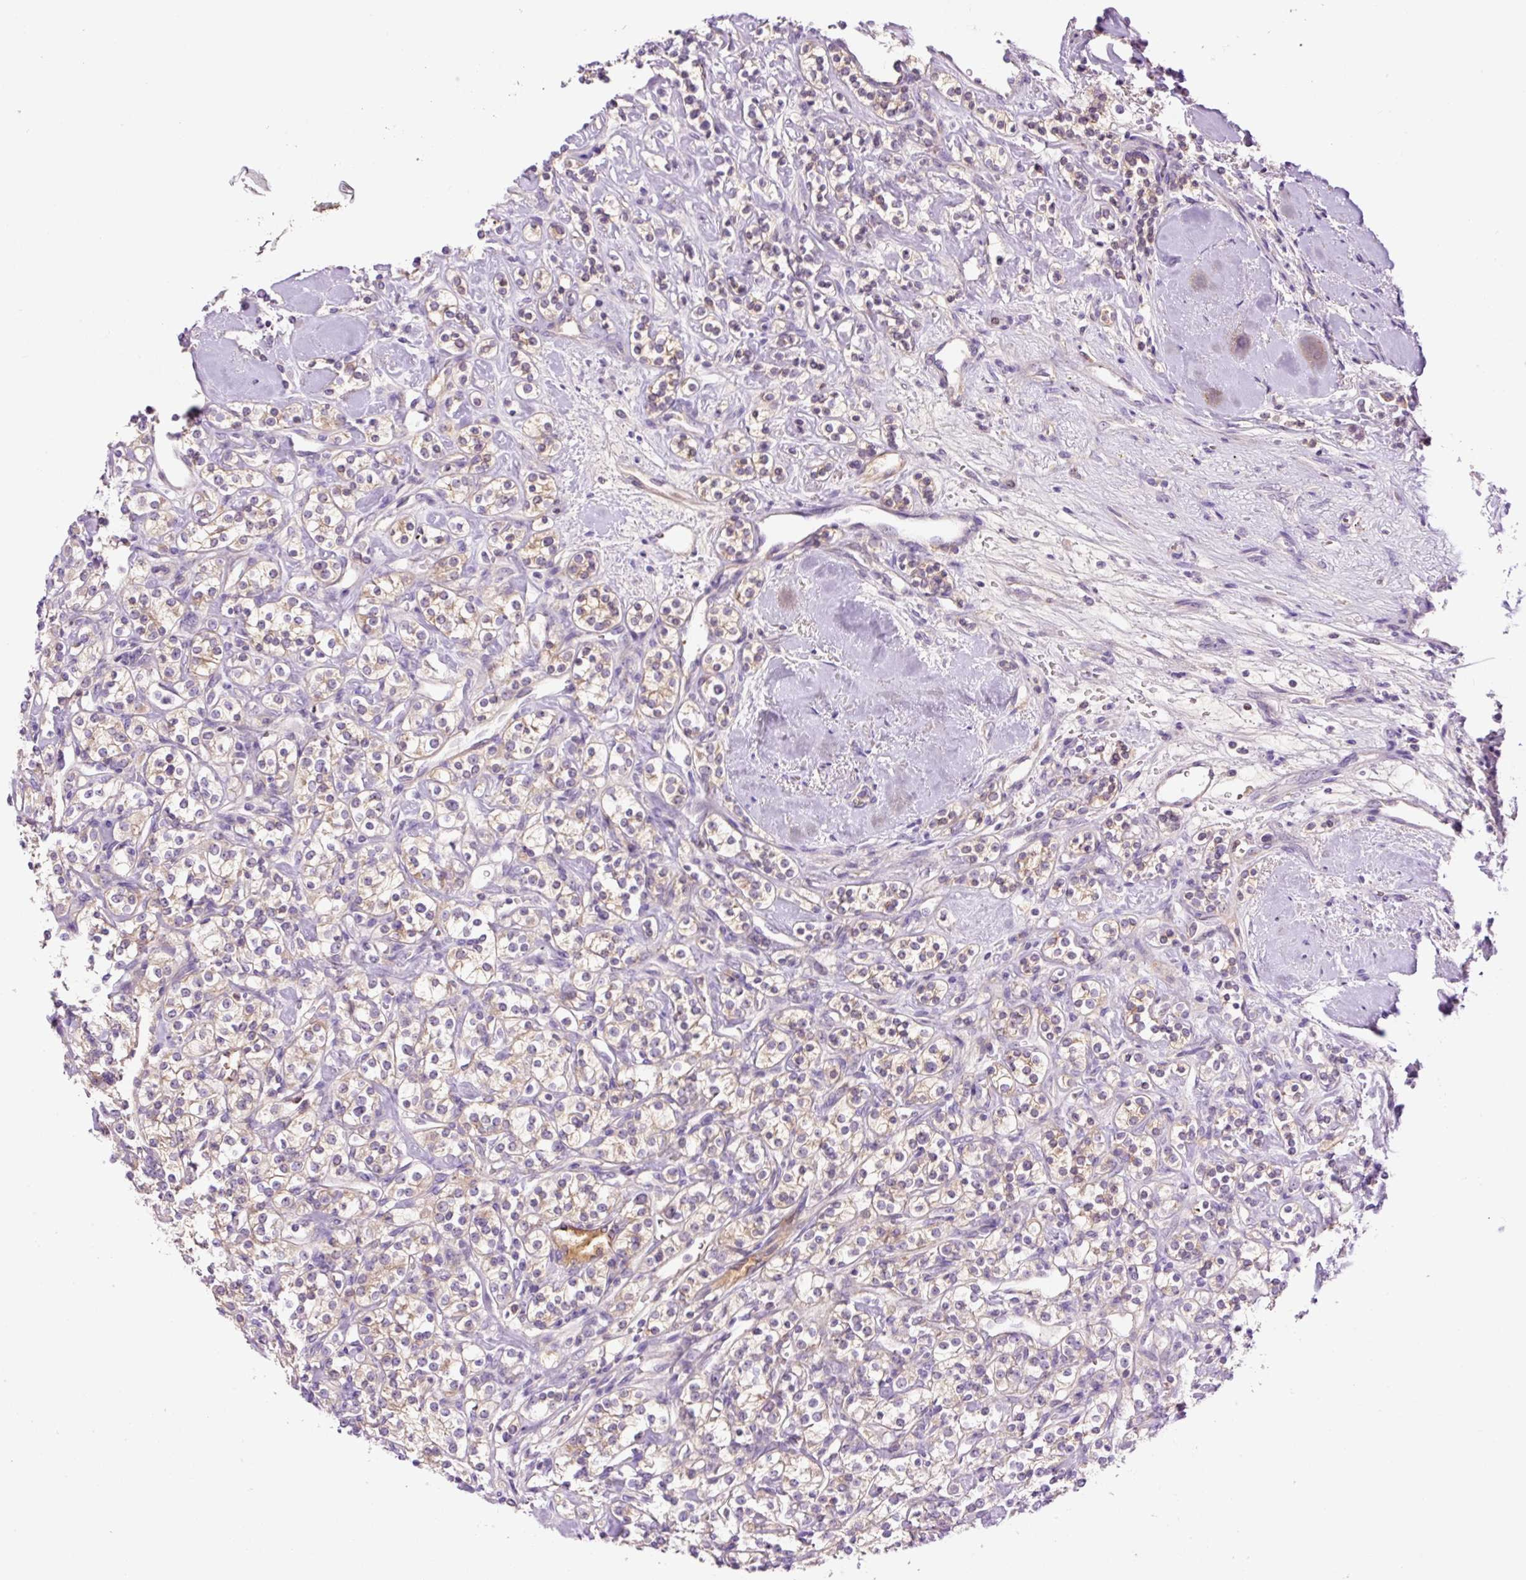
{"staining": {"intensity": "weak", "quantity": "25%-75%", "location": "cytoplasmic/membranous"}, "tissue": "renal cancer", "cell_type": "Tumor cells", "image_type": "cancer", "snomed": [{"axis": "morphology", "description": "Adenocarcinoma, NOS"}, {"axis": "topography", "description": "Kidney"}], "caption": "Protein expression analysis of human adenocarcinoma (renal) reveals weak cytoplasmic/membranous staining in about 25%-75% of tumor cells.", "gene": "DPPA4", "patient": {"sex": "male", "age": 77}}